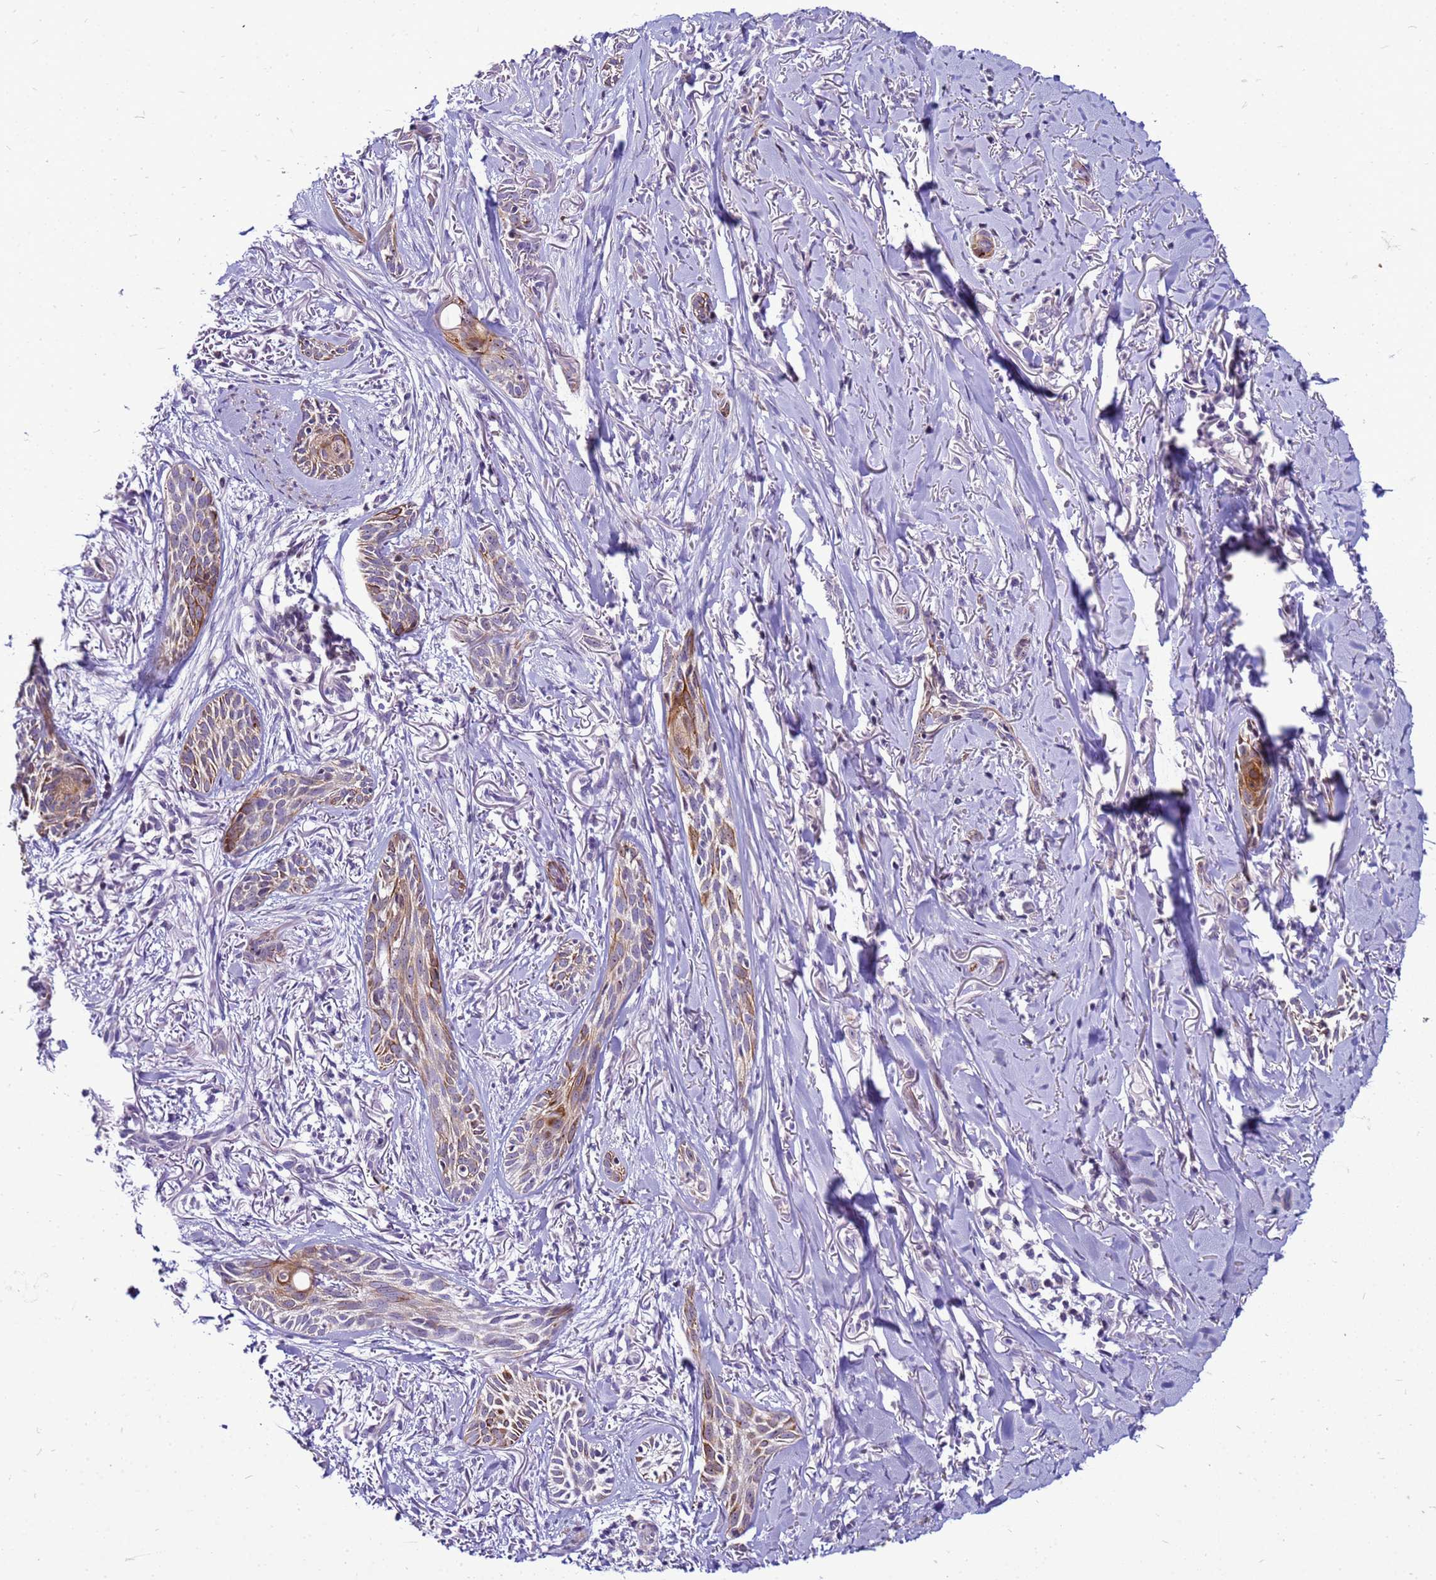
{"staining": {"intensity": "moderate", "quantity": ">75%", "location": "cytoplasmic/membranous"}, "tissue": "skin cancer", "cell_type": "Tumor cells", "image_type": "cancer", "snomed": [{"axis": "morphology", "description": "Basal cell carcinoma"}, {"axis": "topography", "description": "Skin"}], "caption": "High-power microscopy captured an IHC photomicrograph of basal cell carcinoma (skin), revealing moderate cytoplasmic/membranous expression in approximately >75% of tumor cells.", "gene": "VPS4B", "patient": {"sex": "female", "age": 59}}